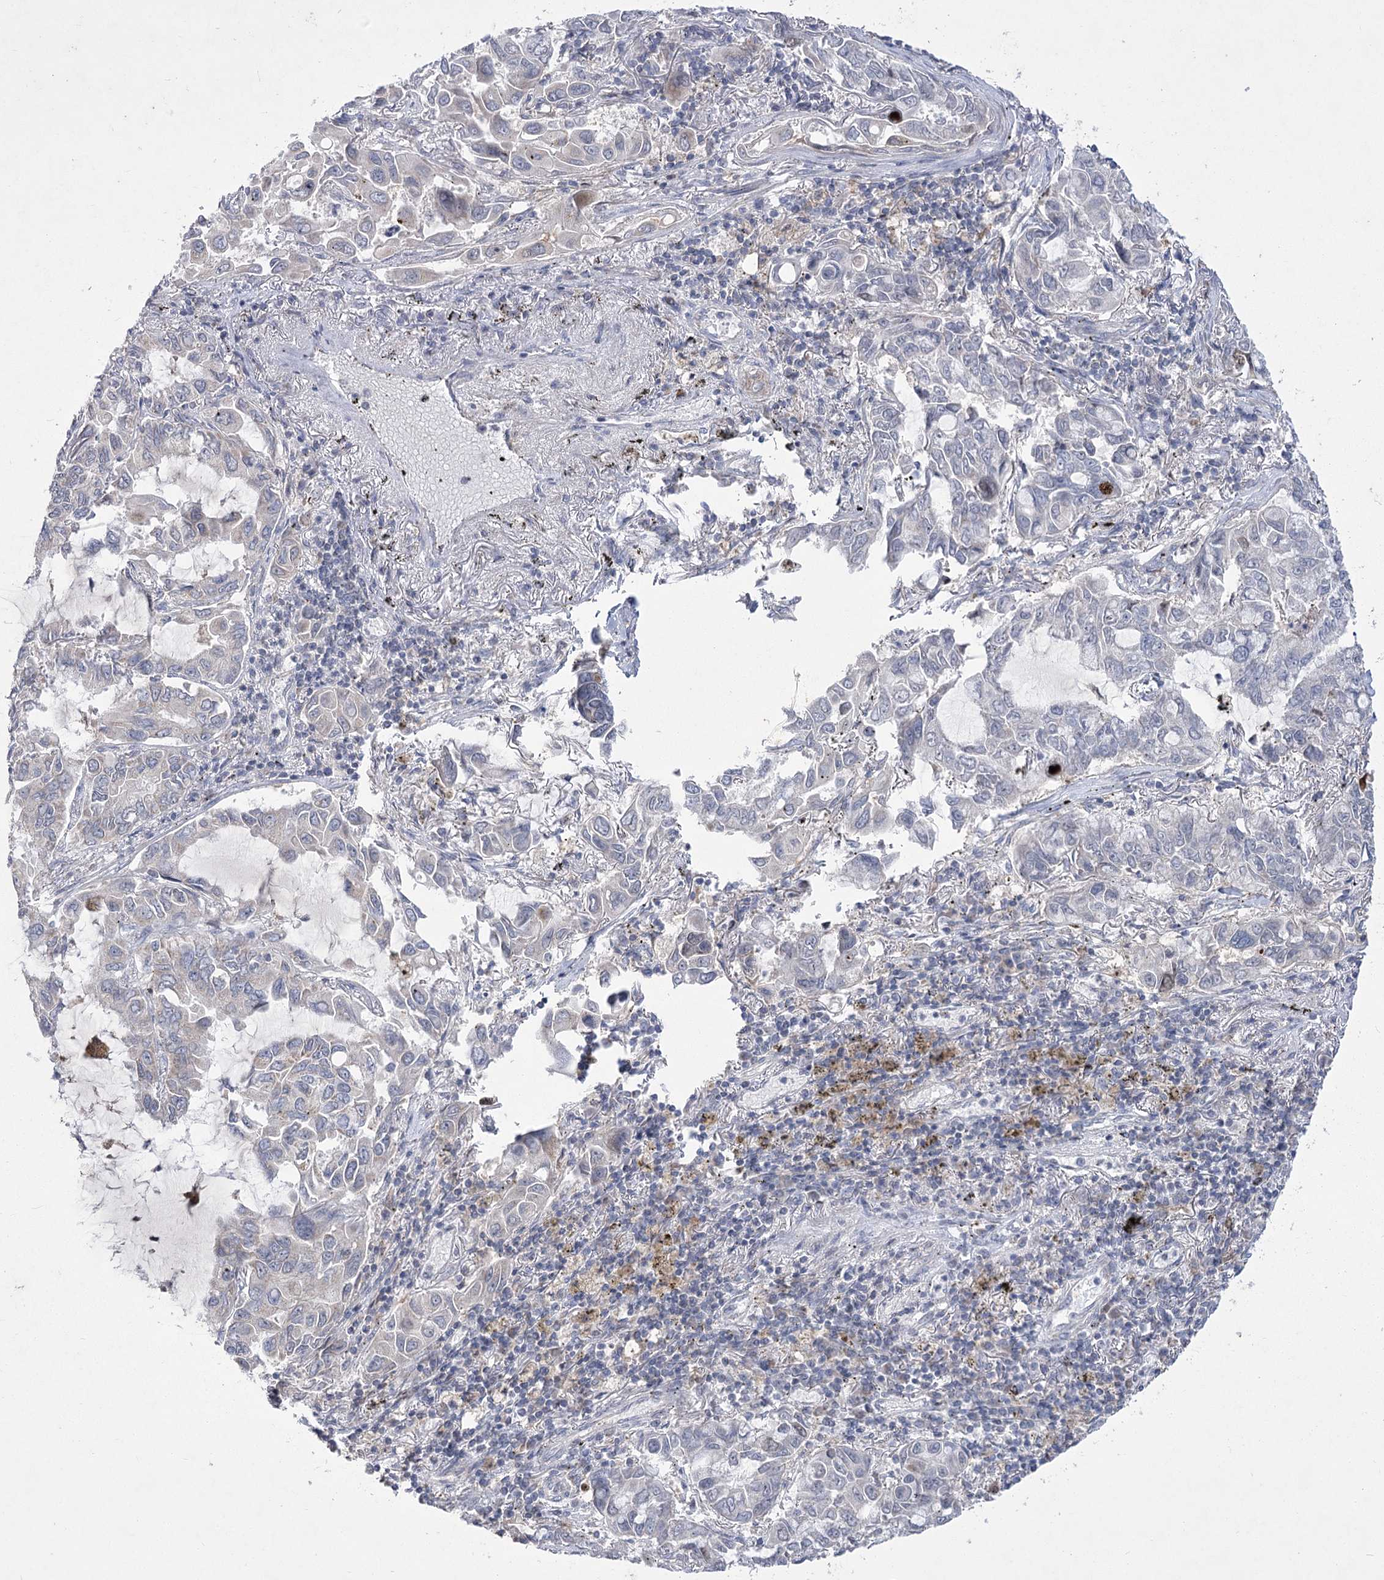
{"staining": {"intensity": "negative", "quantity": "none", "location": "none"}, "tissue": "lung cancer", "cell_type": "Tumor cells", "image_type": "cancer", "snomed": [{"axis": "morphology", "description": "Adenocarcinoma, NOS"}, {"axis": "topography", "description": "Lung"}], "caption": "DAB (3,3'-diaminobenzidine) immunohistochemical staining of lung cancer (adenocarcinoma) displays no significant positivity in tumor cells.", "gene": "PDHB", "patient": {"sex": "male", "age": 64}}